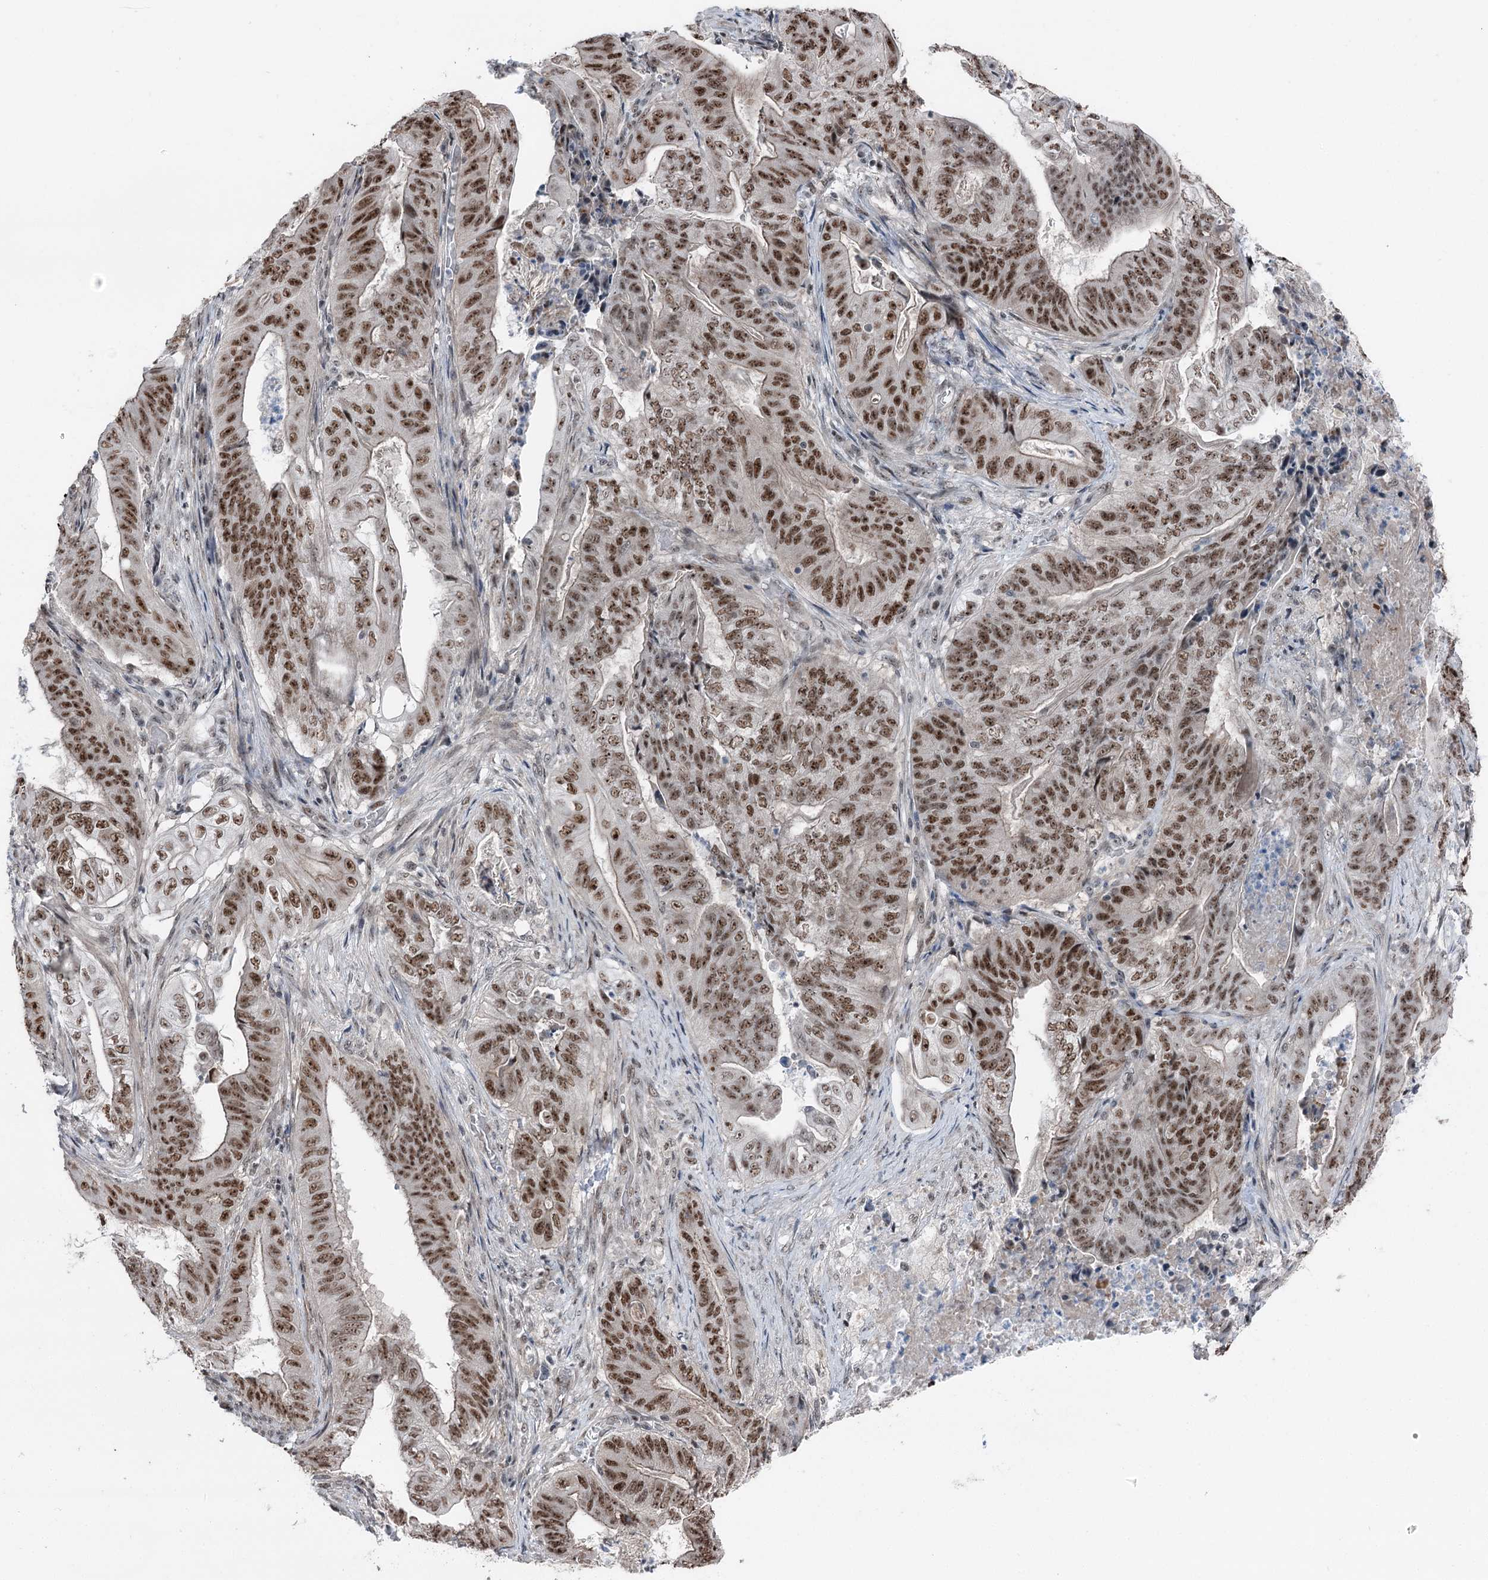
{"staining": {"intensity": "moderate", "quantity": ">75%", "location": "nuclear"}, "tissue": "stomach cancer", "cell_type": "Tumor cells", "image_type": "cancer", "snomed": [{"axis": "morphology", "description": "Adenocarcinoma, NOS"}, {"axis": "topography", "description": "Stomach"}], "caption": "This is an image of immunohistochemistry staining of stomach adenocarcinoma, which shows moderate positivity in the nuclear of tumor cells.", "gene": "POLR2H", "patient": {"sex": "female", "age": 73}}